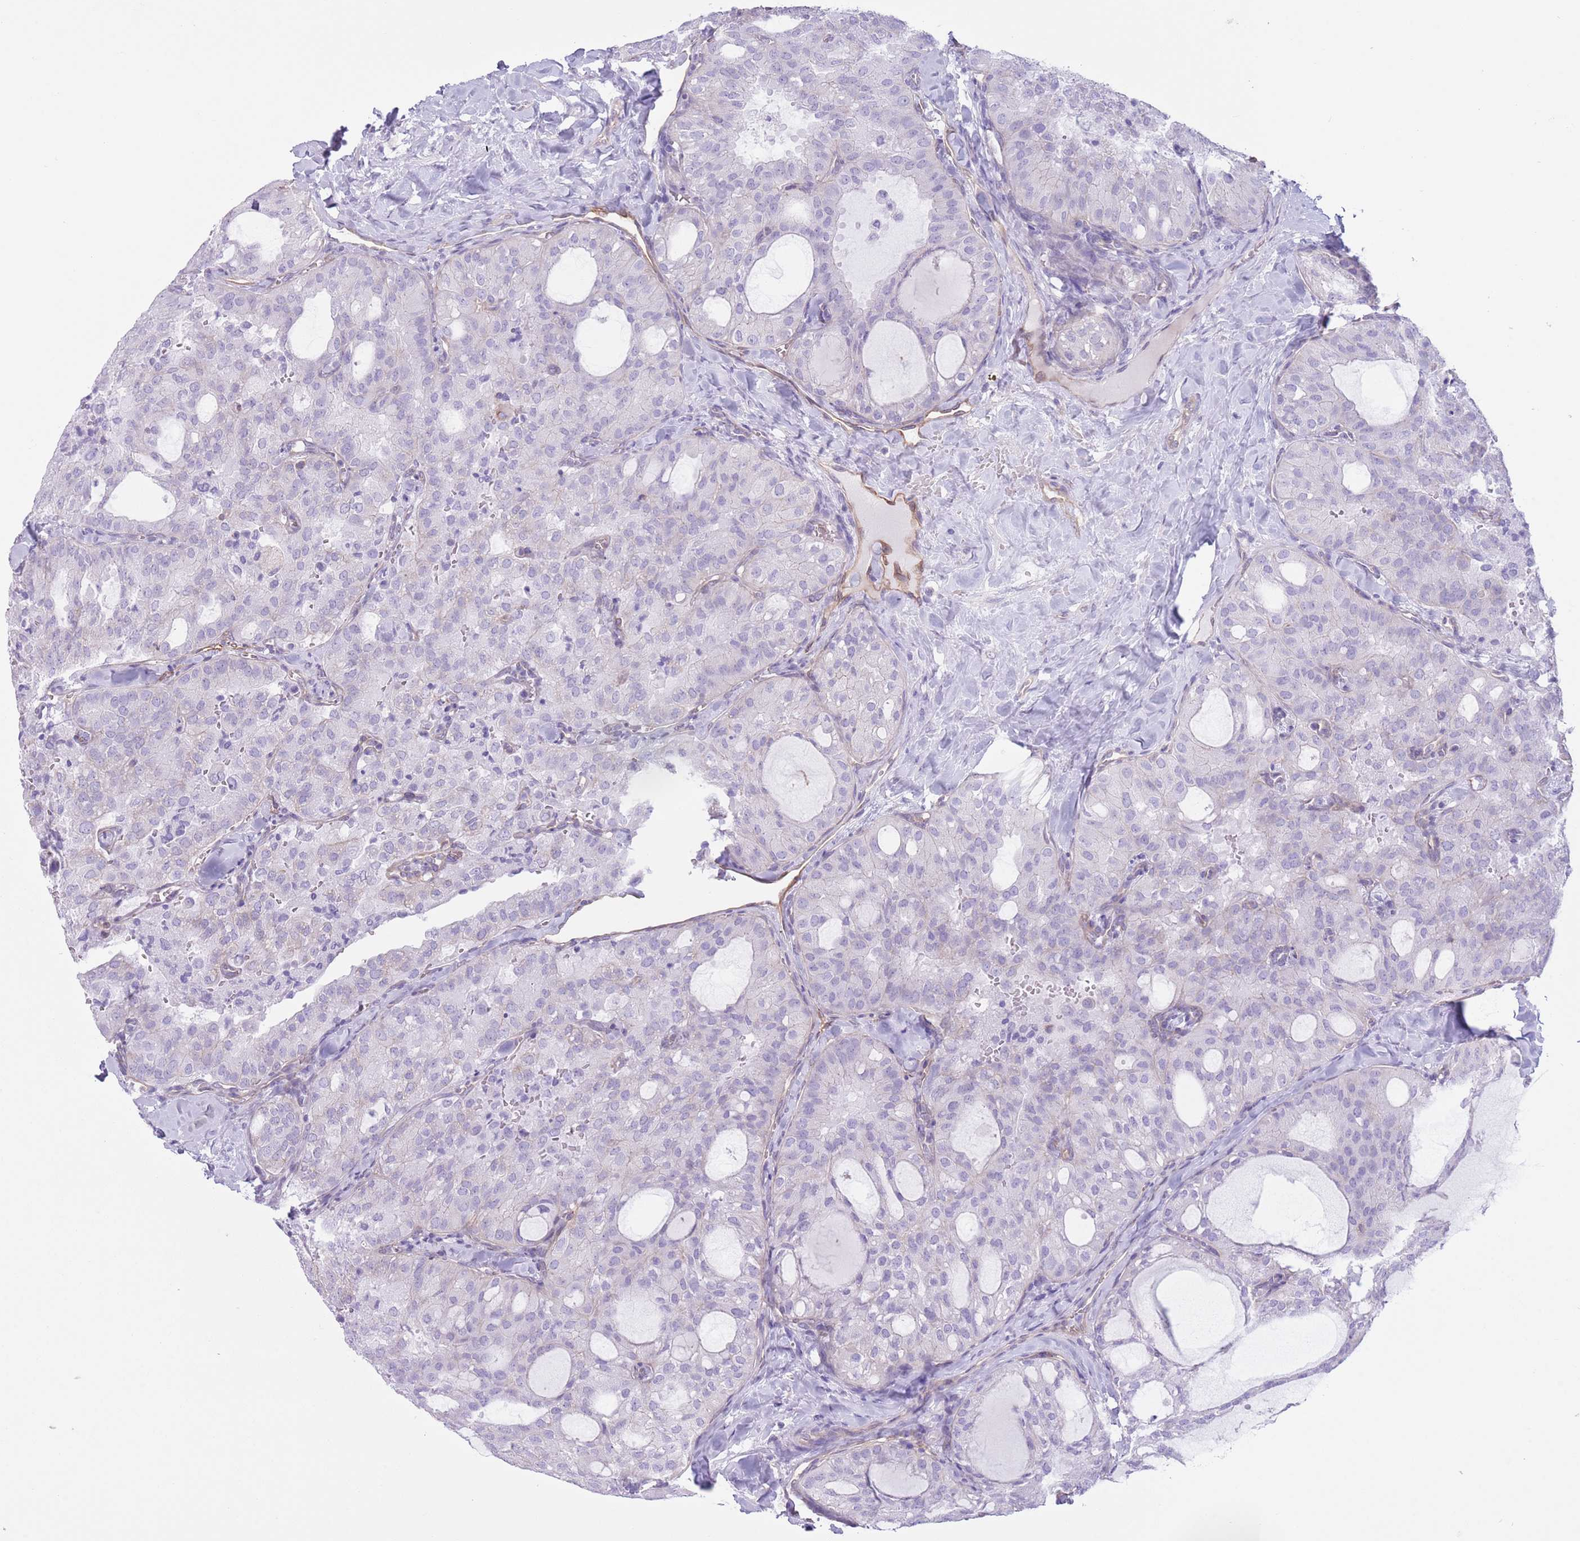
{"staining": {"intensity": "negative", "quantity": "none", "location": "none"}, "tissue": "thyroid cancer", "cell_type": "Tumor cells", "image_type": "cancer", "snomed": [{"axis": "morphology", "description": "Follicular adenoma carcinoma, NOS"}, {"axis": "topography", "description": "Thyroid gland"}], "caption": "Tumor cells show no significant expression in thyroid follicular adenoma carcinoma.", "gene": "RBP3", "patient": {"sex": "male", "age": 75}}